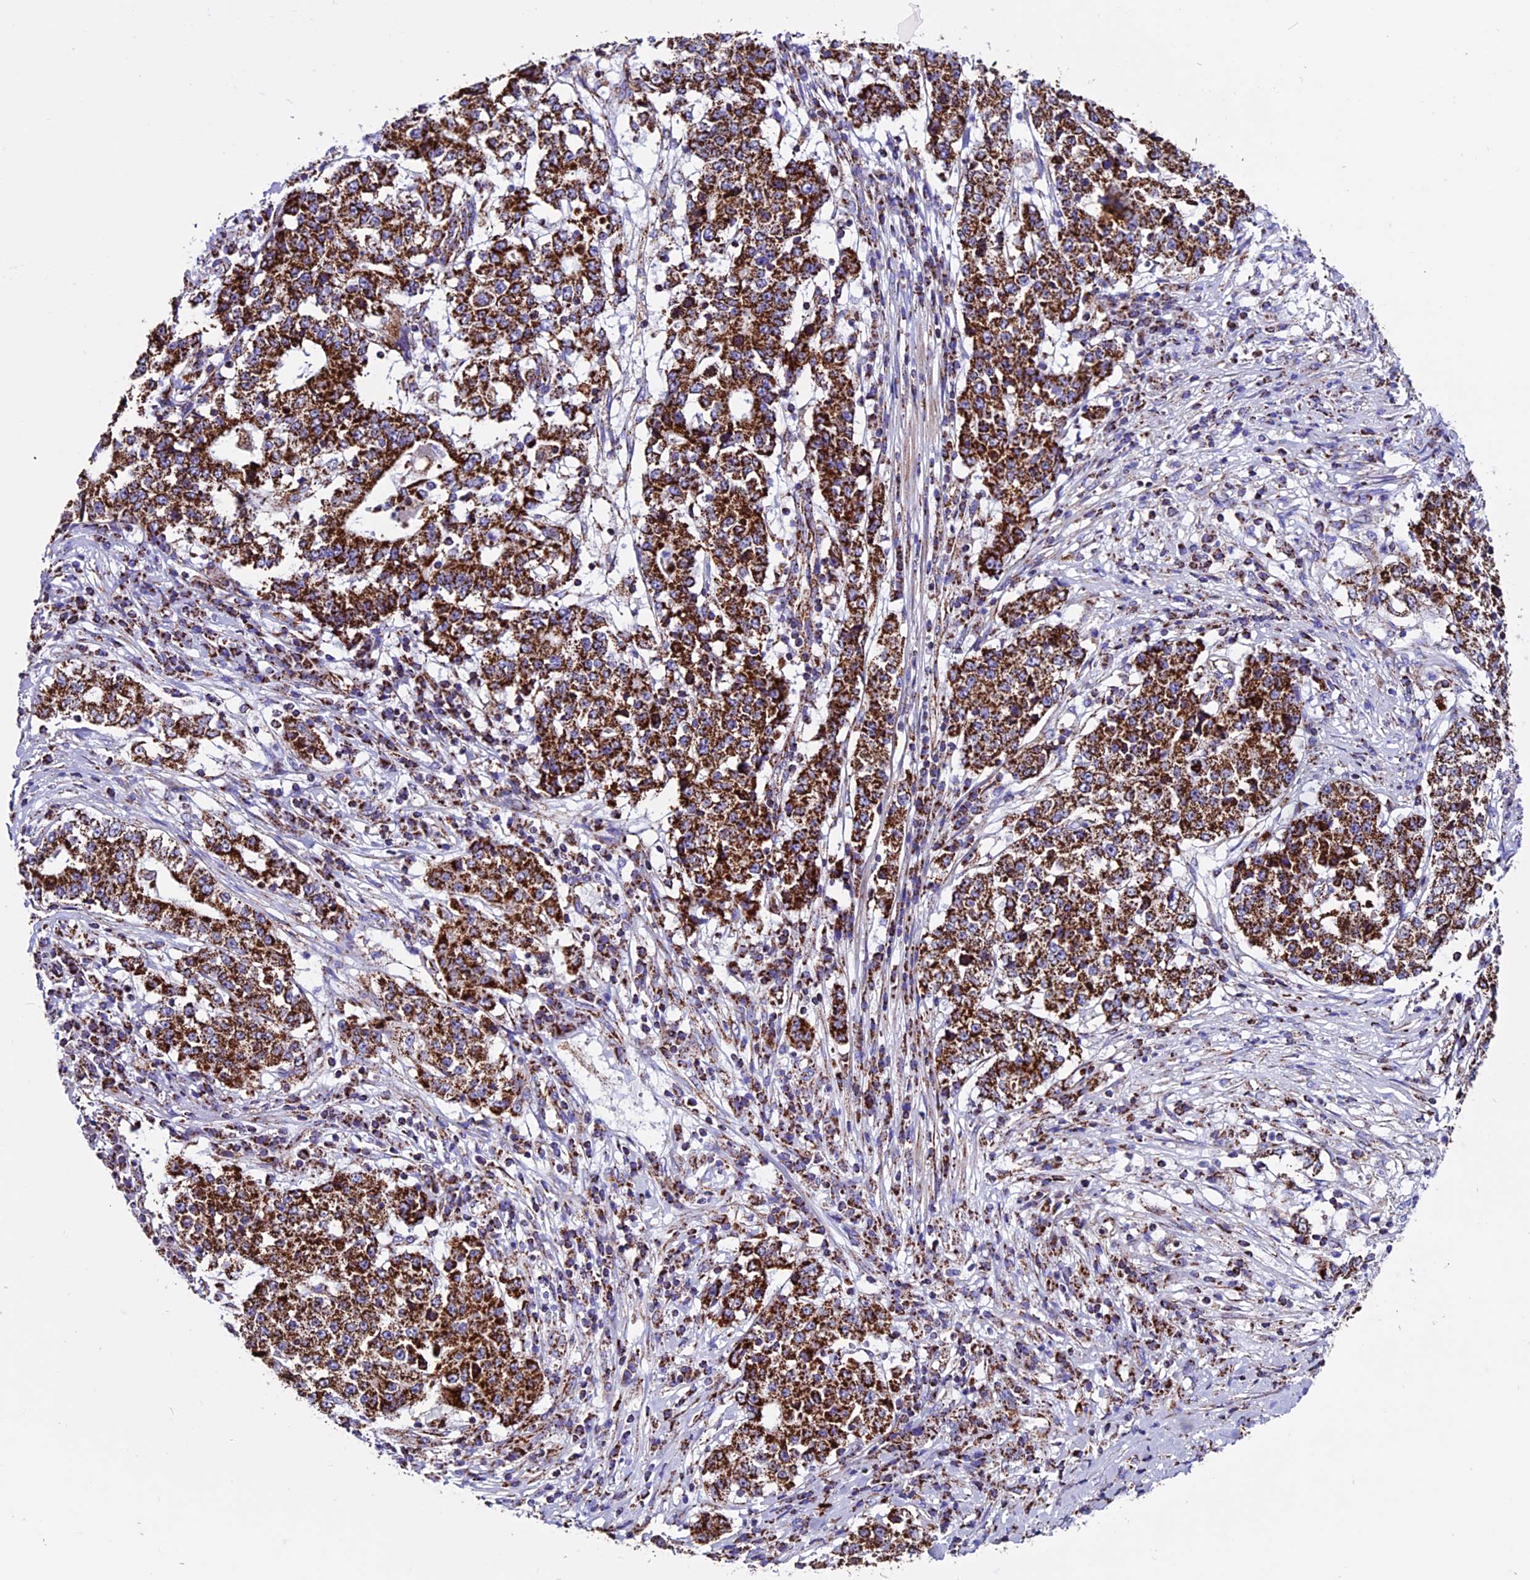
{"staining": {"intensity": "strong", "quantity": ">75%", "location": "cytoplasmic/membranous"}, "tissue": "stomach cancer", "cell_type": "Tumor cells", "image_type": "cancer", "snomed": [{"axis": "morphology", "description": "Adenocarcinoma, NOS"}, {"axis": "topography", "description": "Stomach"}], "caption": "Adenocarcinoma (stomach) tissue shows strong cytoplasmic/membranous staining in approximately >75% of tumor cells (DAB (3,3'-diaminobenzidine) = brown stain, brightfield microscopy at high magnification).", "gene": "CX3CL1", "patient": {"sex": "male", "age": 59}}